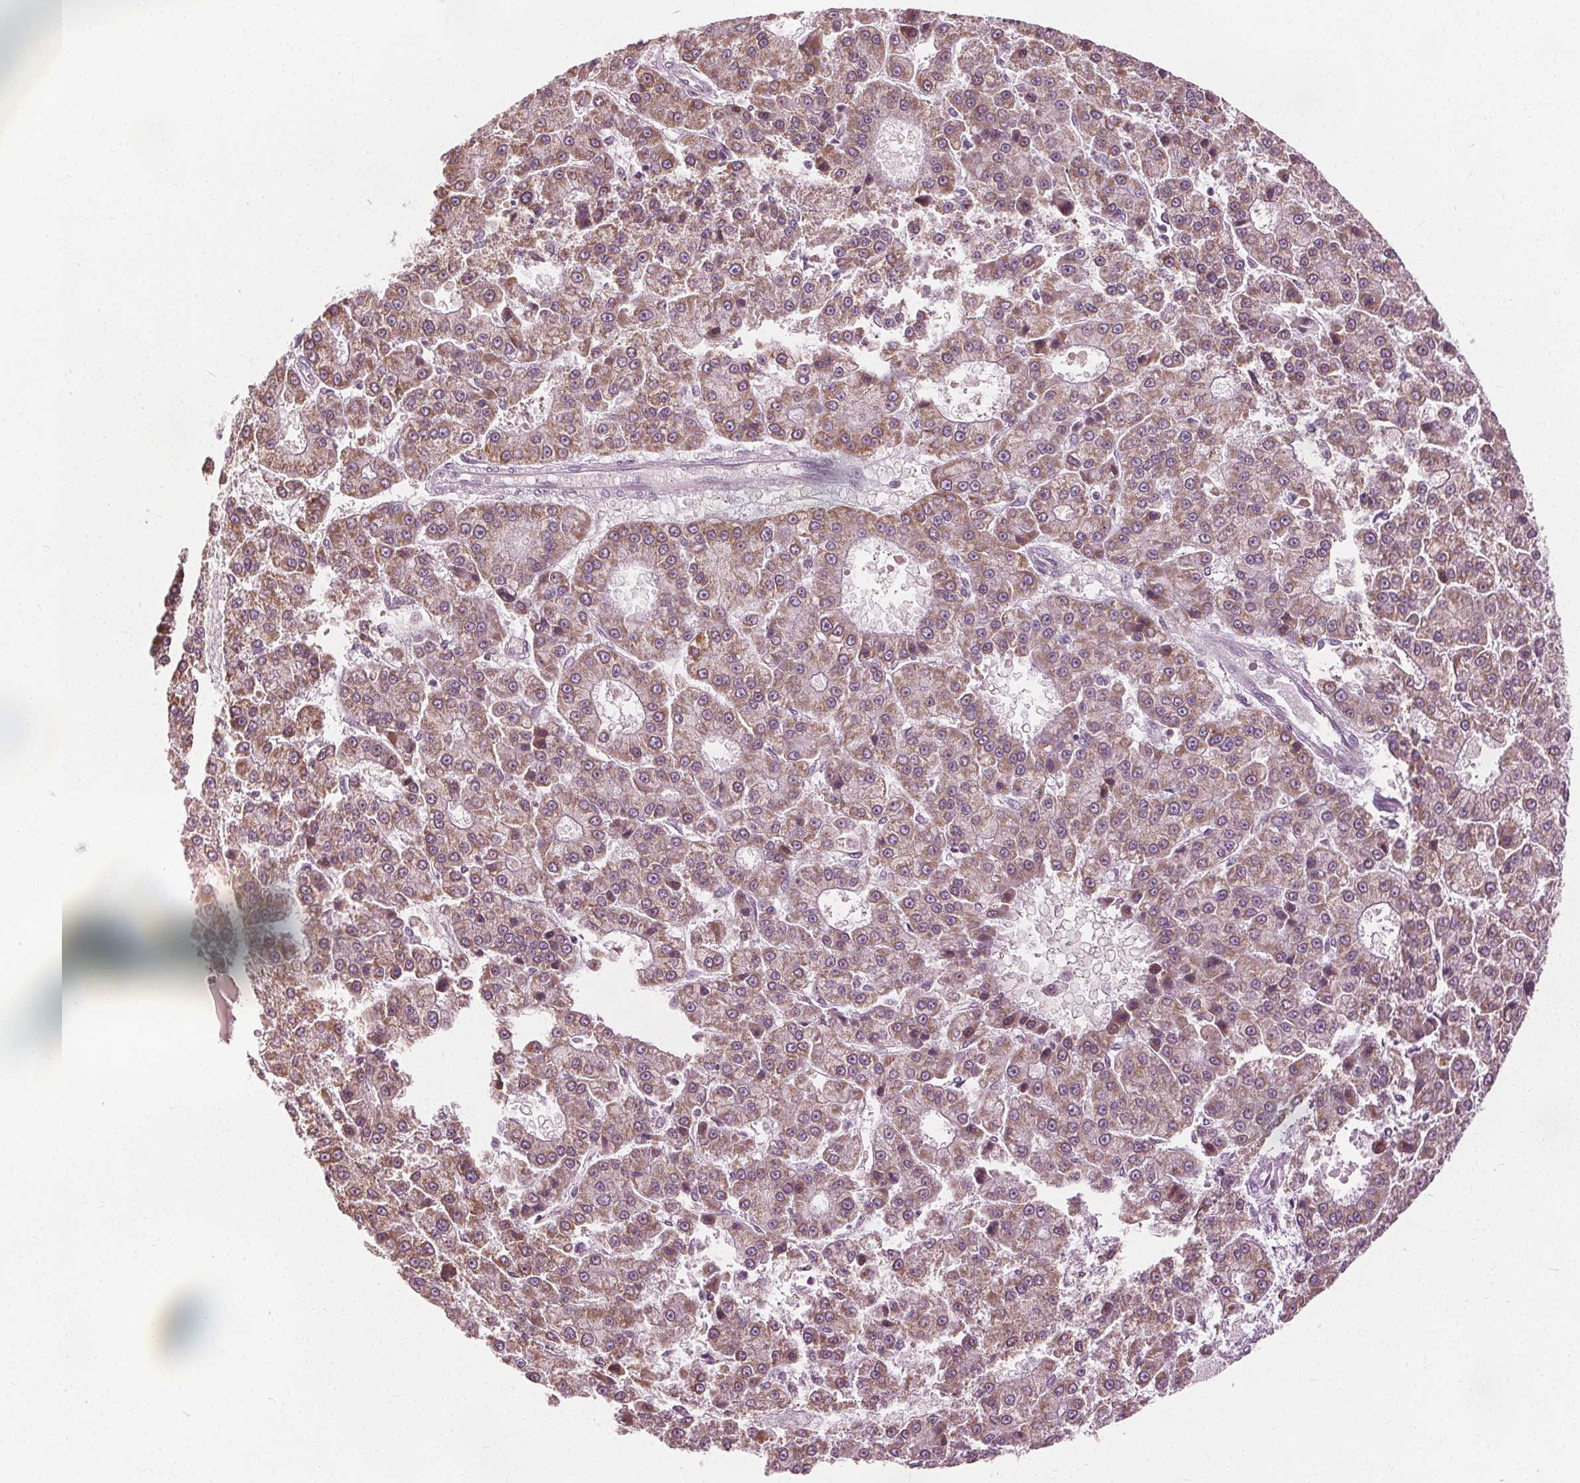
{"staining": {"intensity": "moderate", "quantity": "25%-75%", "location": "cytoplasmic/membranous"}, "tissue": "liver cancer", "cell_type": "Tumor cells", "image_type": "cancer", "snomed": [{"axis": "morphology", "description": "Carcinoma, Hepatocellular, NOS"}, {"axis": "topography", "description": "Liver"}], "caption": "This photomicrograph reveals hepatocellular carcinoma (liver) stained with immunohistochemistry to label a protein in brown. The cytoplasmic/membranous of tumor cells show moderate positivity for the protein. Nuclei are counter-stained blue.", "gene": "LFNG", "patient": {"sex": "male", "age": 70}}